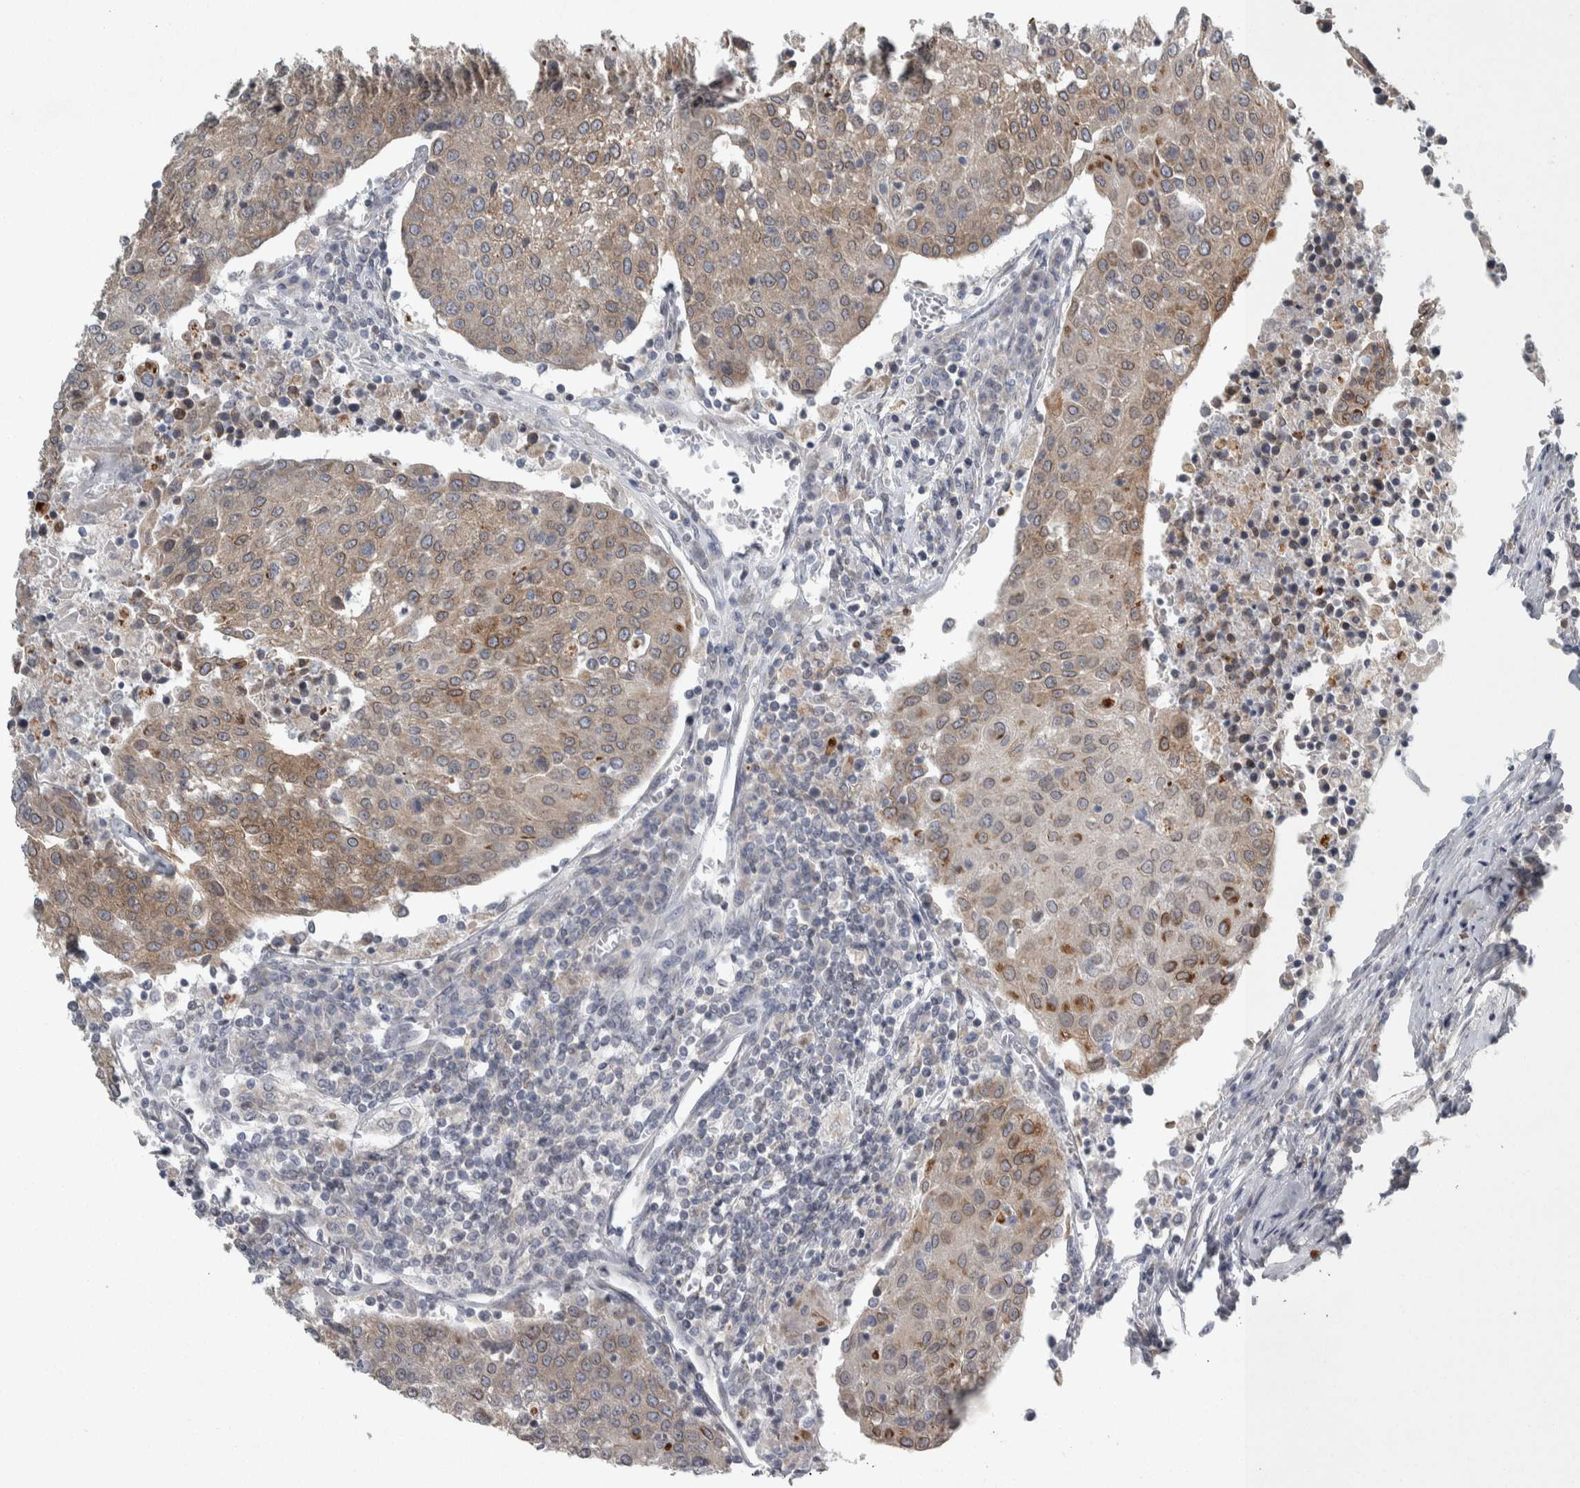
{"staining": {"intensity": "moderate", "quantity": ">75%", "location": "cytoplasmic/membranous"}, "tissue": "urothelial cancer", "cell_type": "Tumor cells", "image_type": "cancer", "snomed": [{"axis": "morphology", "description": "Urothelial carcinoma, High grade"}, {"axis": "topography", "description": "Urinary bladder"}], "caption": "A medium amount of moderate cytoplasmic/membranous expression is identified in approximately >75% of tumor cells in urothelial cancer tissue.", "gene": "SIGMAR1", "patient": {"sex": "female", "age": 85}}